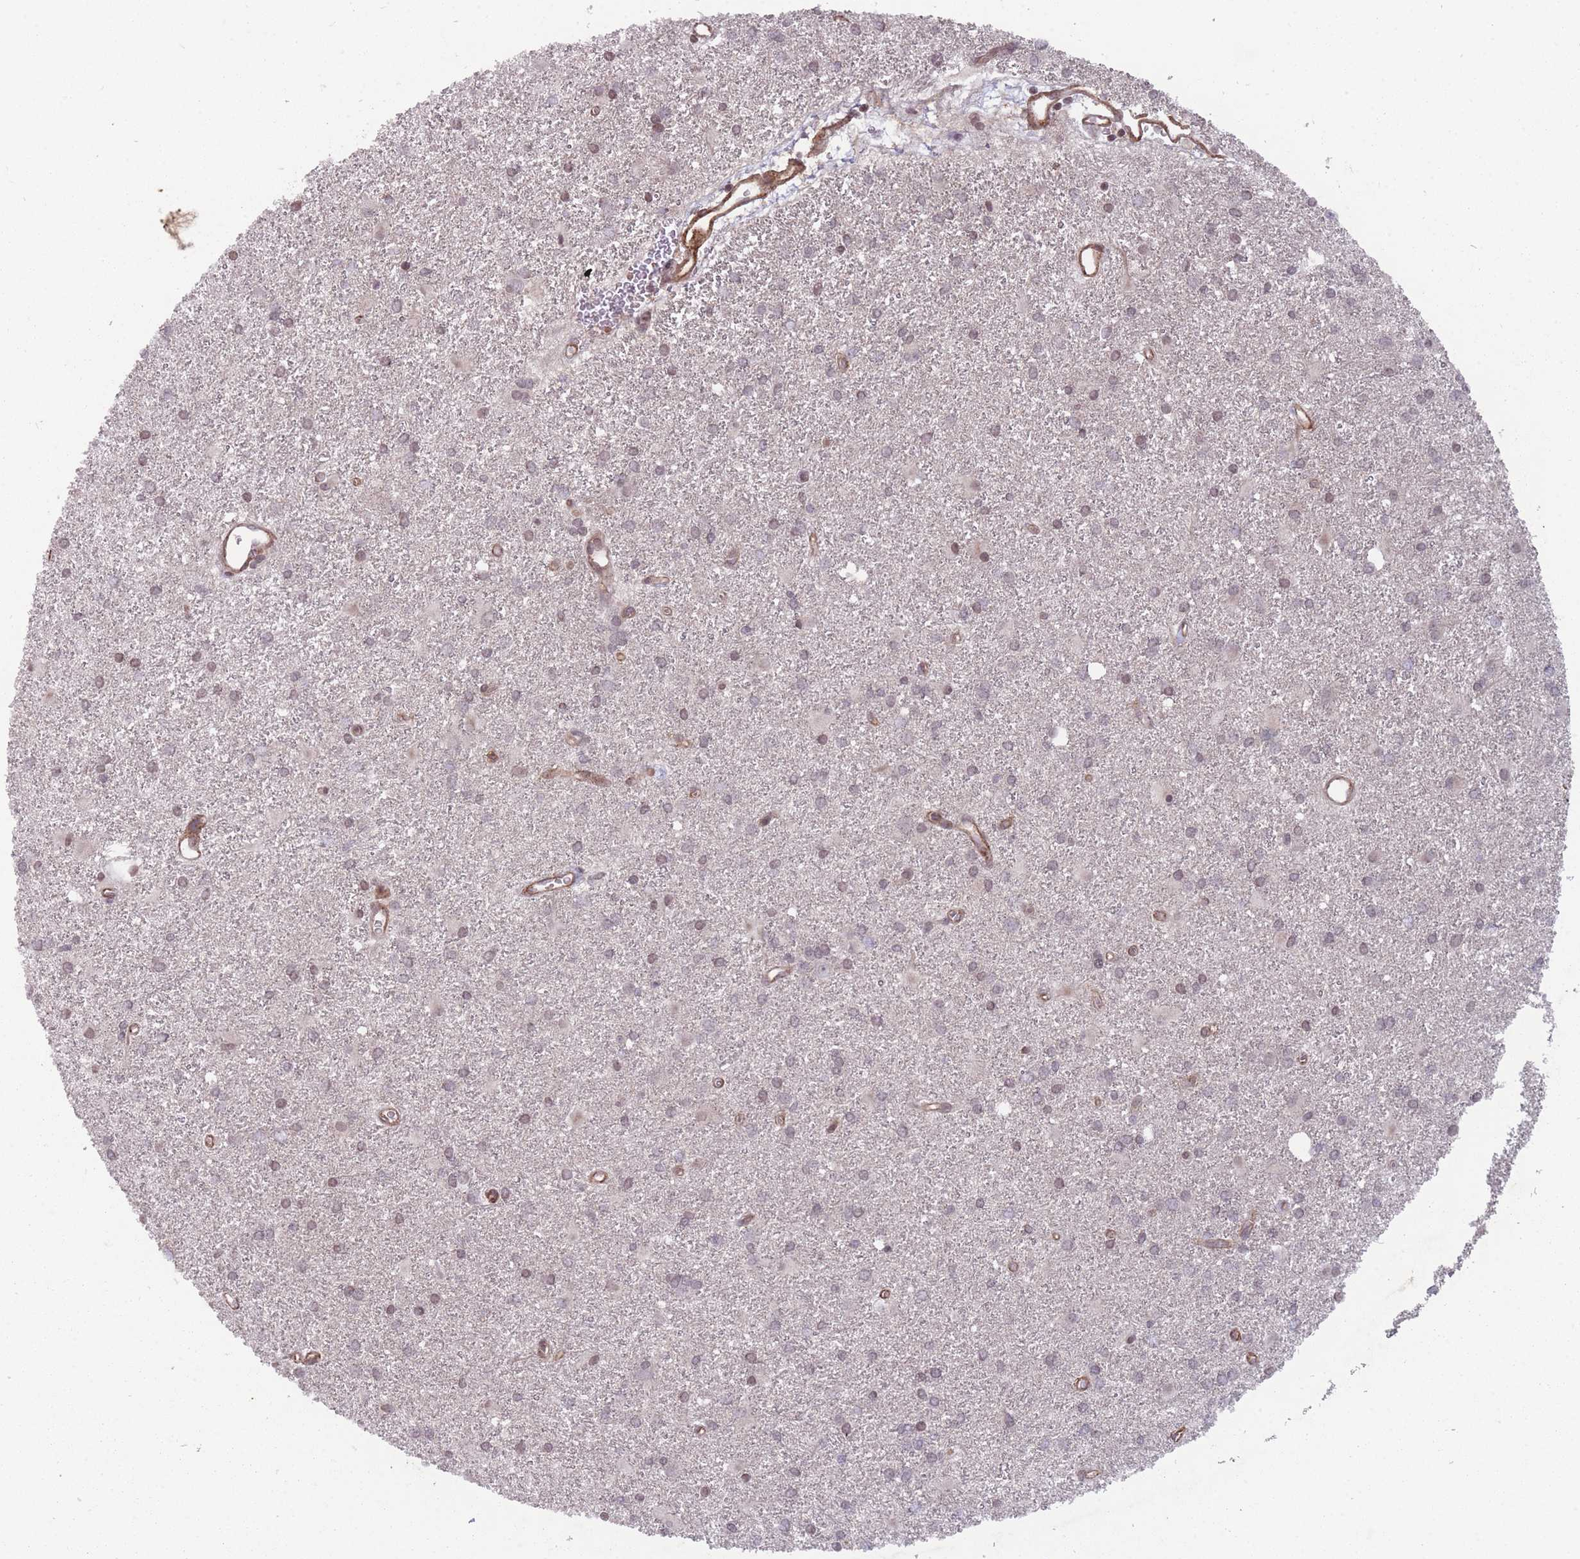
{"staining": {"intensity": "weak", "quantity": "<25%", "location": "nuclear"}, "tissue": "glioma", "cell_type": "Tumor cells", "image_type": "cancer", "snomed": [{"axis": "morphology", "description": "Glioma, malignant, High grade"}, {"axis": "topography", "description": "Brain"}], "caption": "Immunohistochemistry (IHC) image of neoplastic tissue: glioma stained with DAB demonstrates no significant protein positivity in tumor cells. The staining was performed using DAB (3,3'-diaminobenzidine) to visualize the protein expression in brown, while the nuclei were stained in blue with hematoxylin (Magnification: 20x).", "gene": "GGT5", "patient": {"sex": "female", "age": 50}}